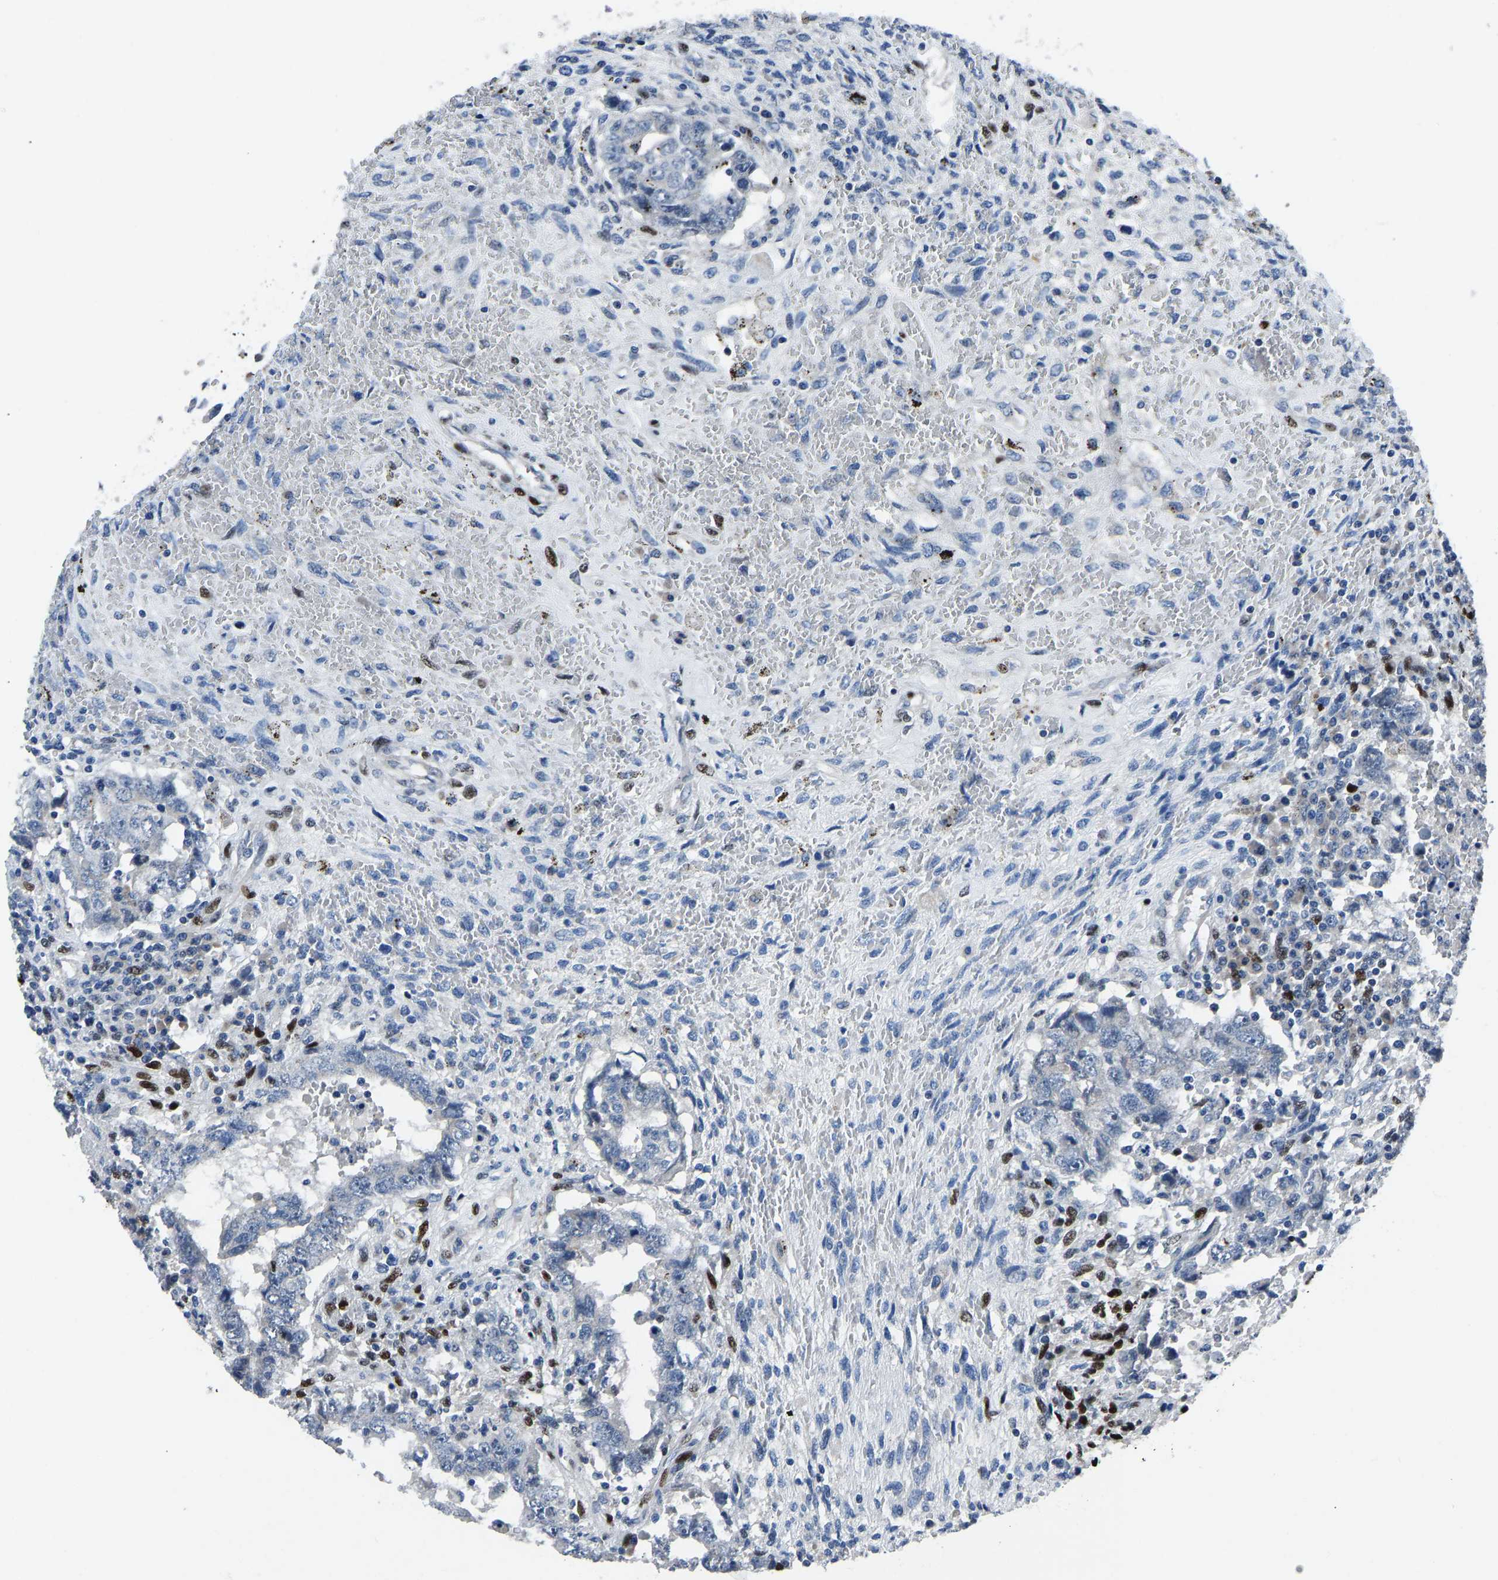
{"staining": {"intensity": "negative", "quantity": "none", "location": "none"}, "tissue": "testis cancer", "cell_type": "Tumor cells", "image_type": "cancer", "snomed": [{"axis": "morphology", "description": "Carcinoma, Embryonal, NOS"}, {"axis": "topography", "description": "Testis"}], "caption": "DAB immunohistochemical staining of testis cancer (embryonal carcinoma) exhibits no significant staining in tumor cells. (DAB (3,3'-diaminobenzidine) immunohistochemistry visualized using brightfield microscopy, high magnification).", "gene": "EGR1", "patient": {"sex": "male", "age": 26}}